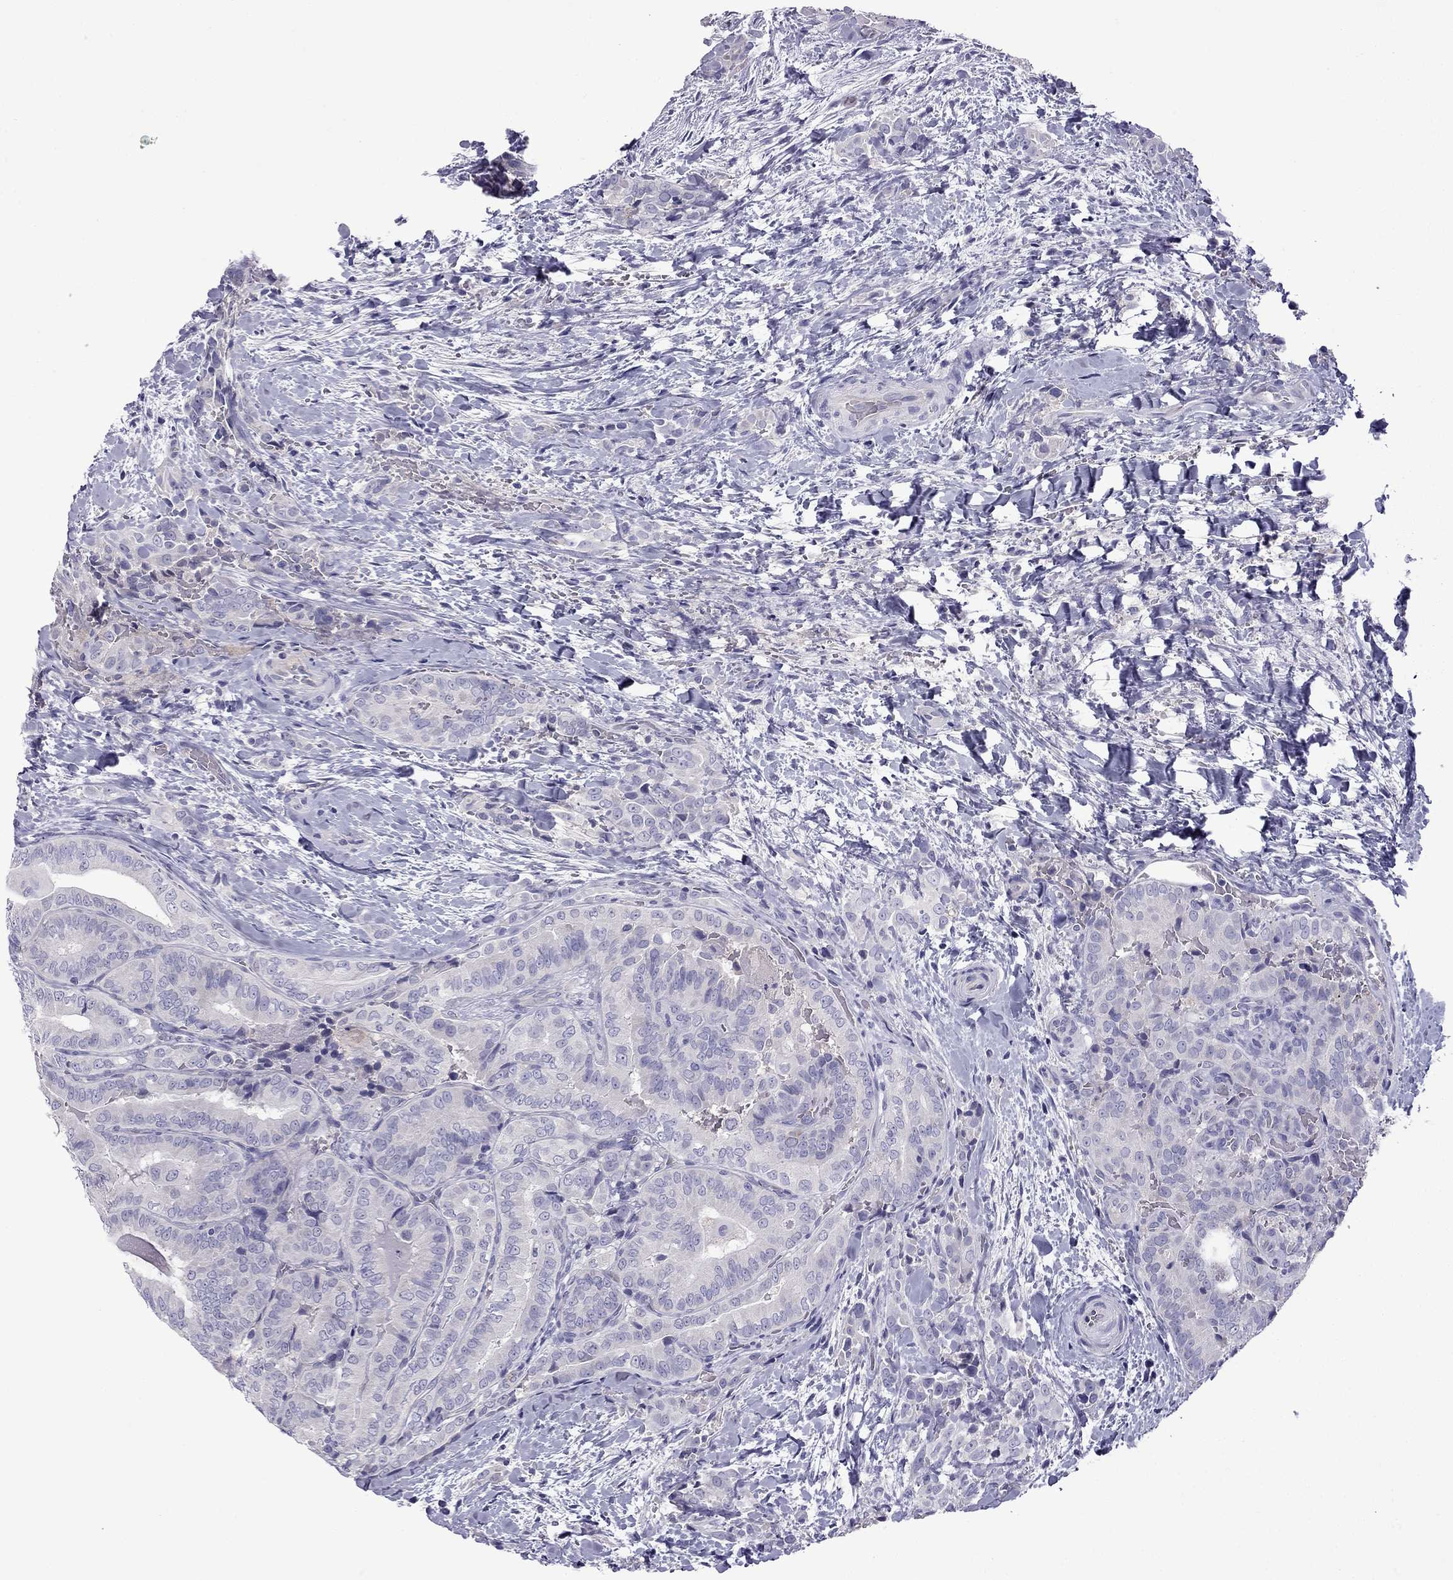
{"staining": {"intensity": "negative", "quantity": "none", "location": "none"}, "tissue": "thyroid cancer", "cell_type": "Tumor cells", "image_type": "cancer", "snomed": [{"axis": "morphology", "description": "Papillary adenocarcinoma, NOS"}, {"axis": "topography", "description": "Thyroid gland"}], "caption": "An immunohistochemistry (IHC) histopathology image of thyroid cancer is shown. There is no staining in tumor cells of thyroid cancer.", "gene": "STOML3", "patient": {"sex": "male", "age": 61}}